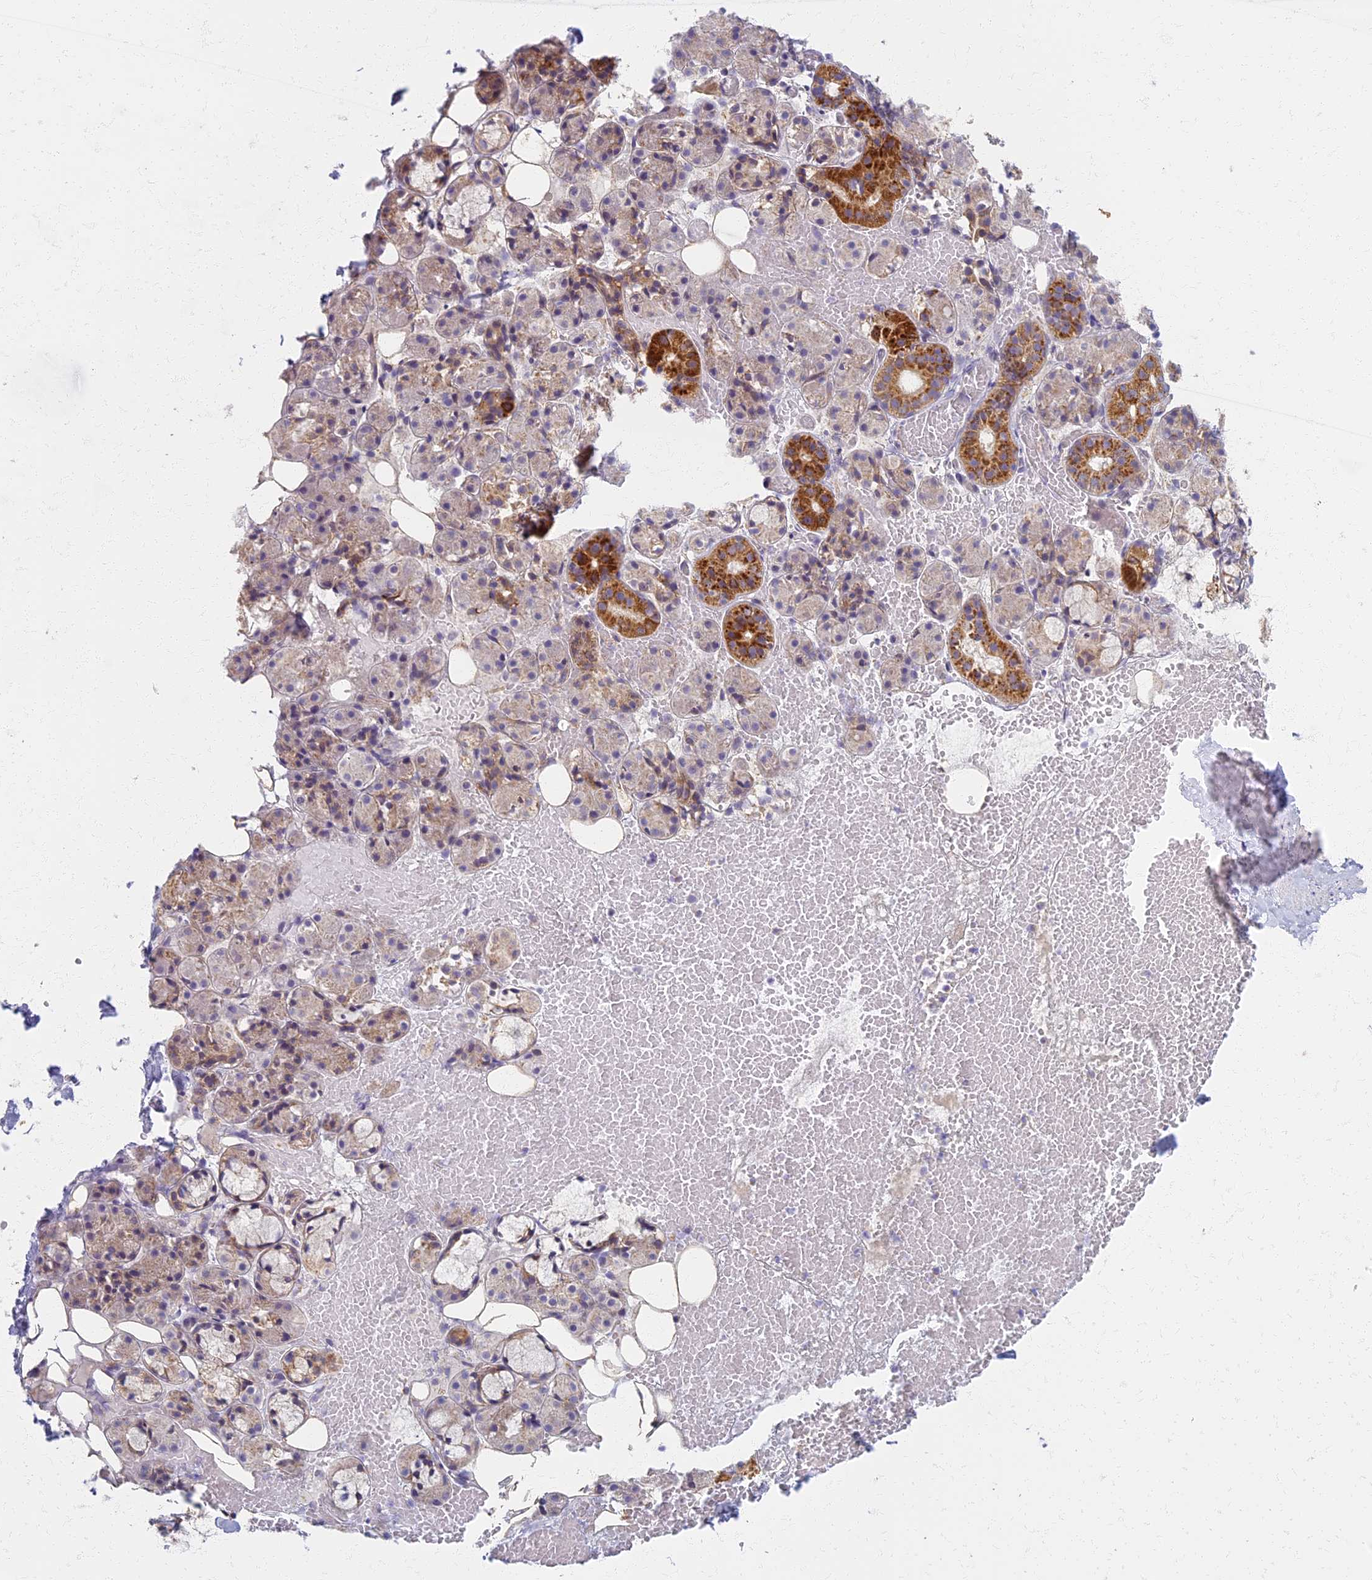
{"staining": {"intensity": "strong", "quantity": "<25%", "location": "cytoplasmic/membranous"}, "tissue": "salivary gland", "cell_type": "Glandular cells", "image_type": "normal", "snomed": [{"axis": "morphology", "description": "Normal tissue, NOS"}, {"axis": "topography", "description": "Salivary gland"}], "caption": "This photomicrograph reveals IHC staining of normal salivary gland, with medium strong cytoplasmic/membranous positivity in approximately <25% of glandular cells.", "gene": "MRPS25", "patient": {"sex": "male", "age": 63}}